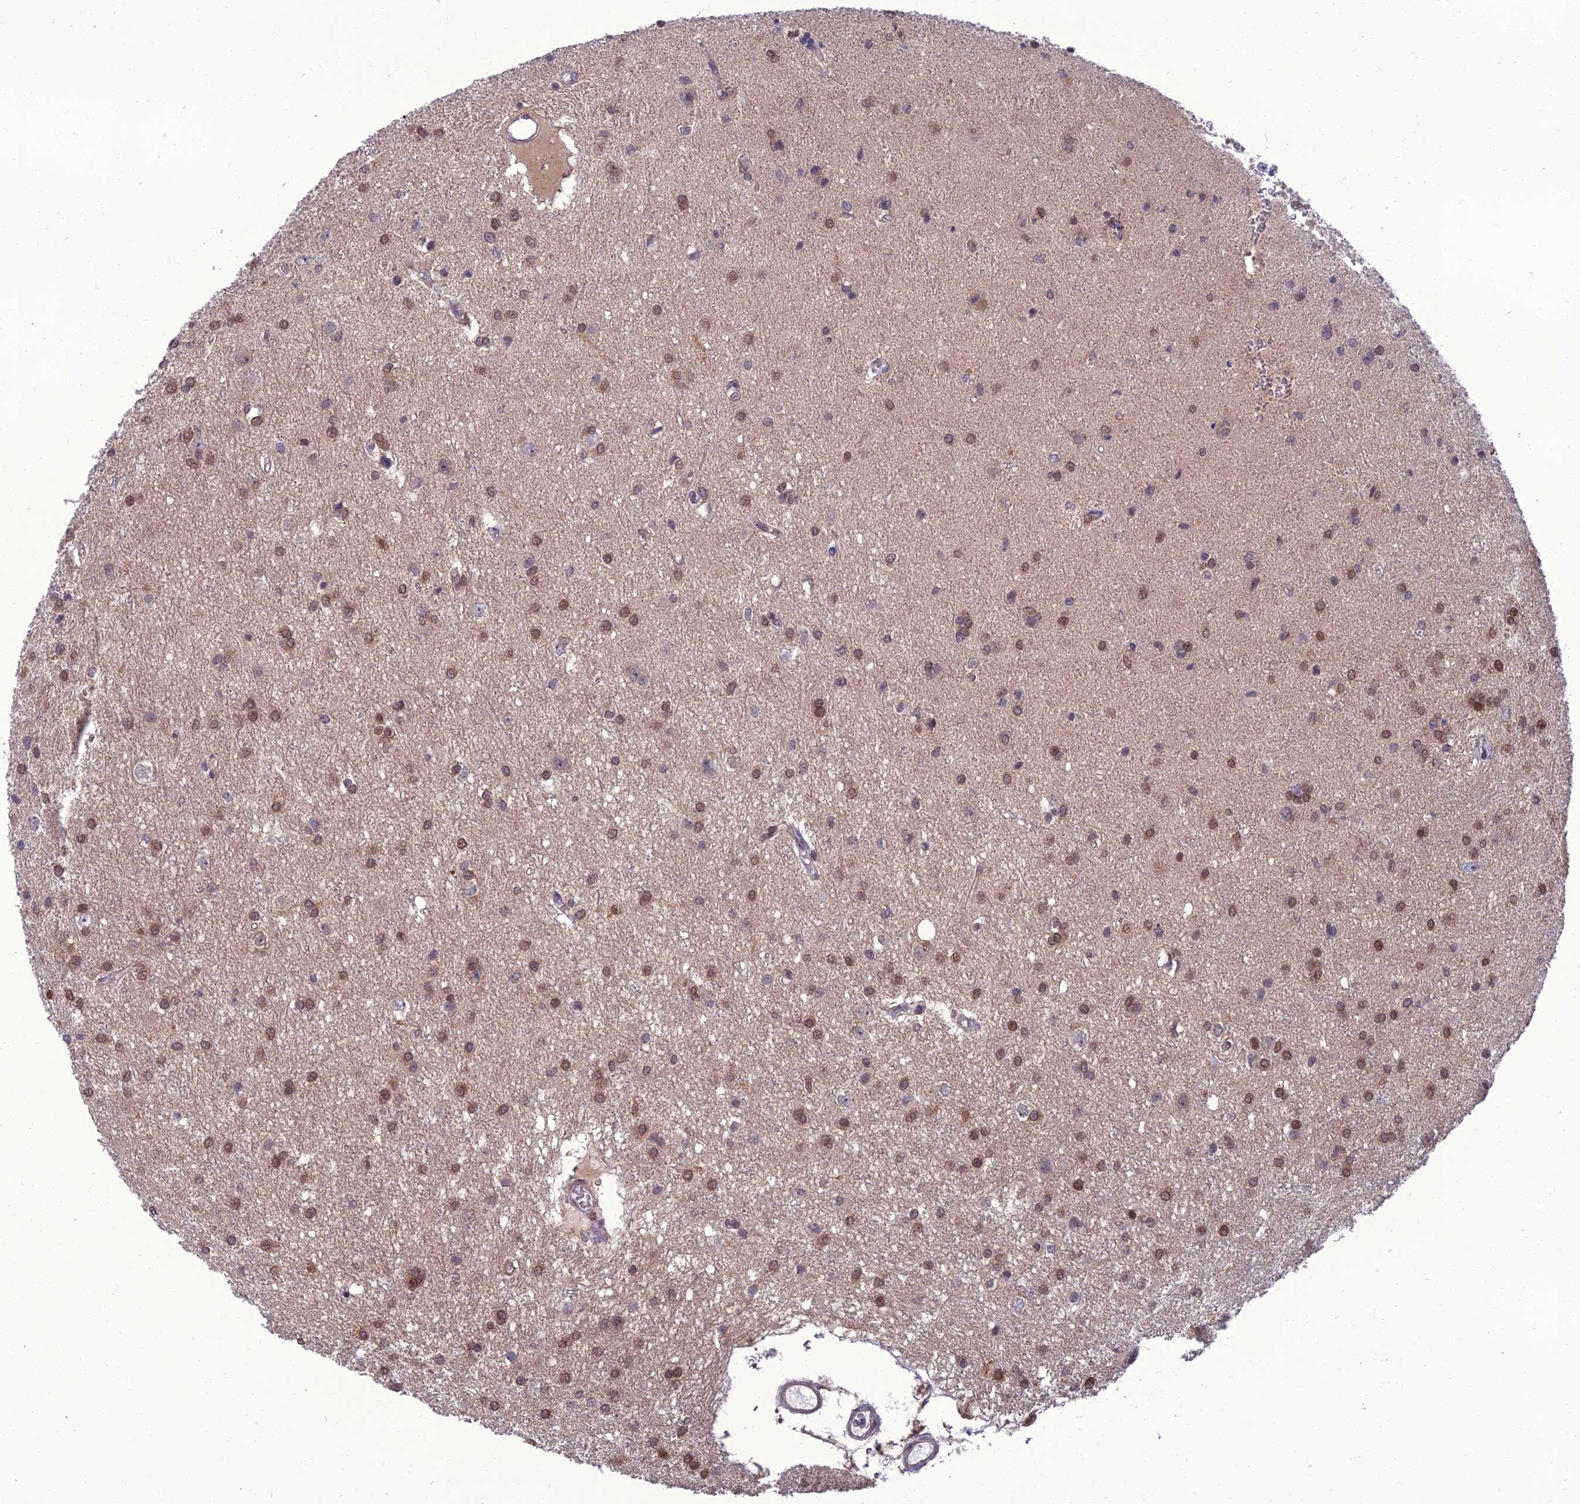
{"staining": {"intensity": "moderate", "quantity": ">75%", "location": "nuclear"}, "tissue": "glioma", "cell_type": "Tumor cells", "image_type": "cancer", "snomed": [{"axis": "morphology", "description": "Glioma, malignant, High grade"}, {"axis": "topography", "description": "Brain"}], "caption": "Immunohistochemistry staining of malignant glioma (high-grade), which reveals medium levels of moderate nuclear staining in about >75% of tumor cells indicating moderate nuclear protein positivity. The staining was performed using DAB (brown) for protein detection and nuclei were counterstained in hematoxylin (blue).", "gene": "NR4A3", "patient": {"sex": "female", "age": 50}}